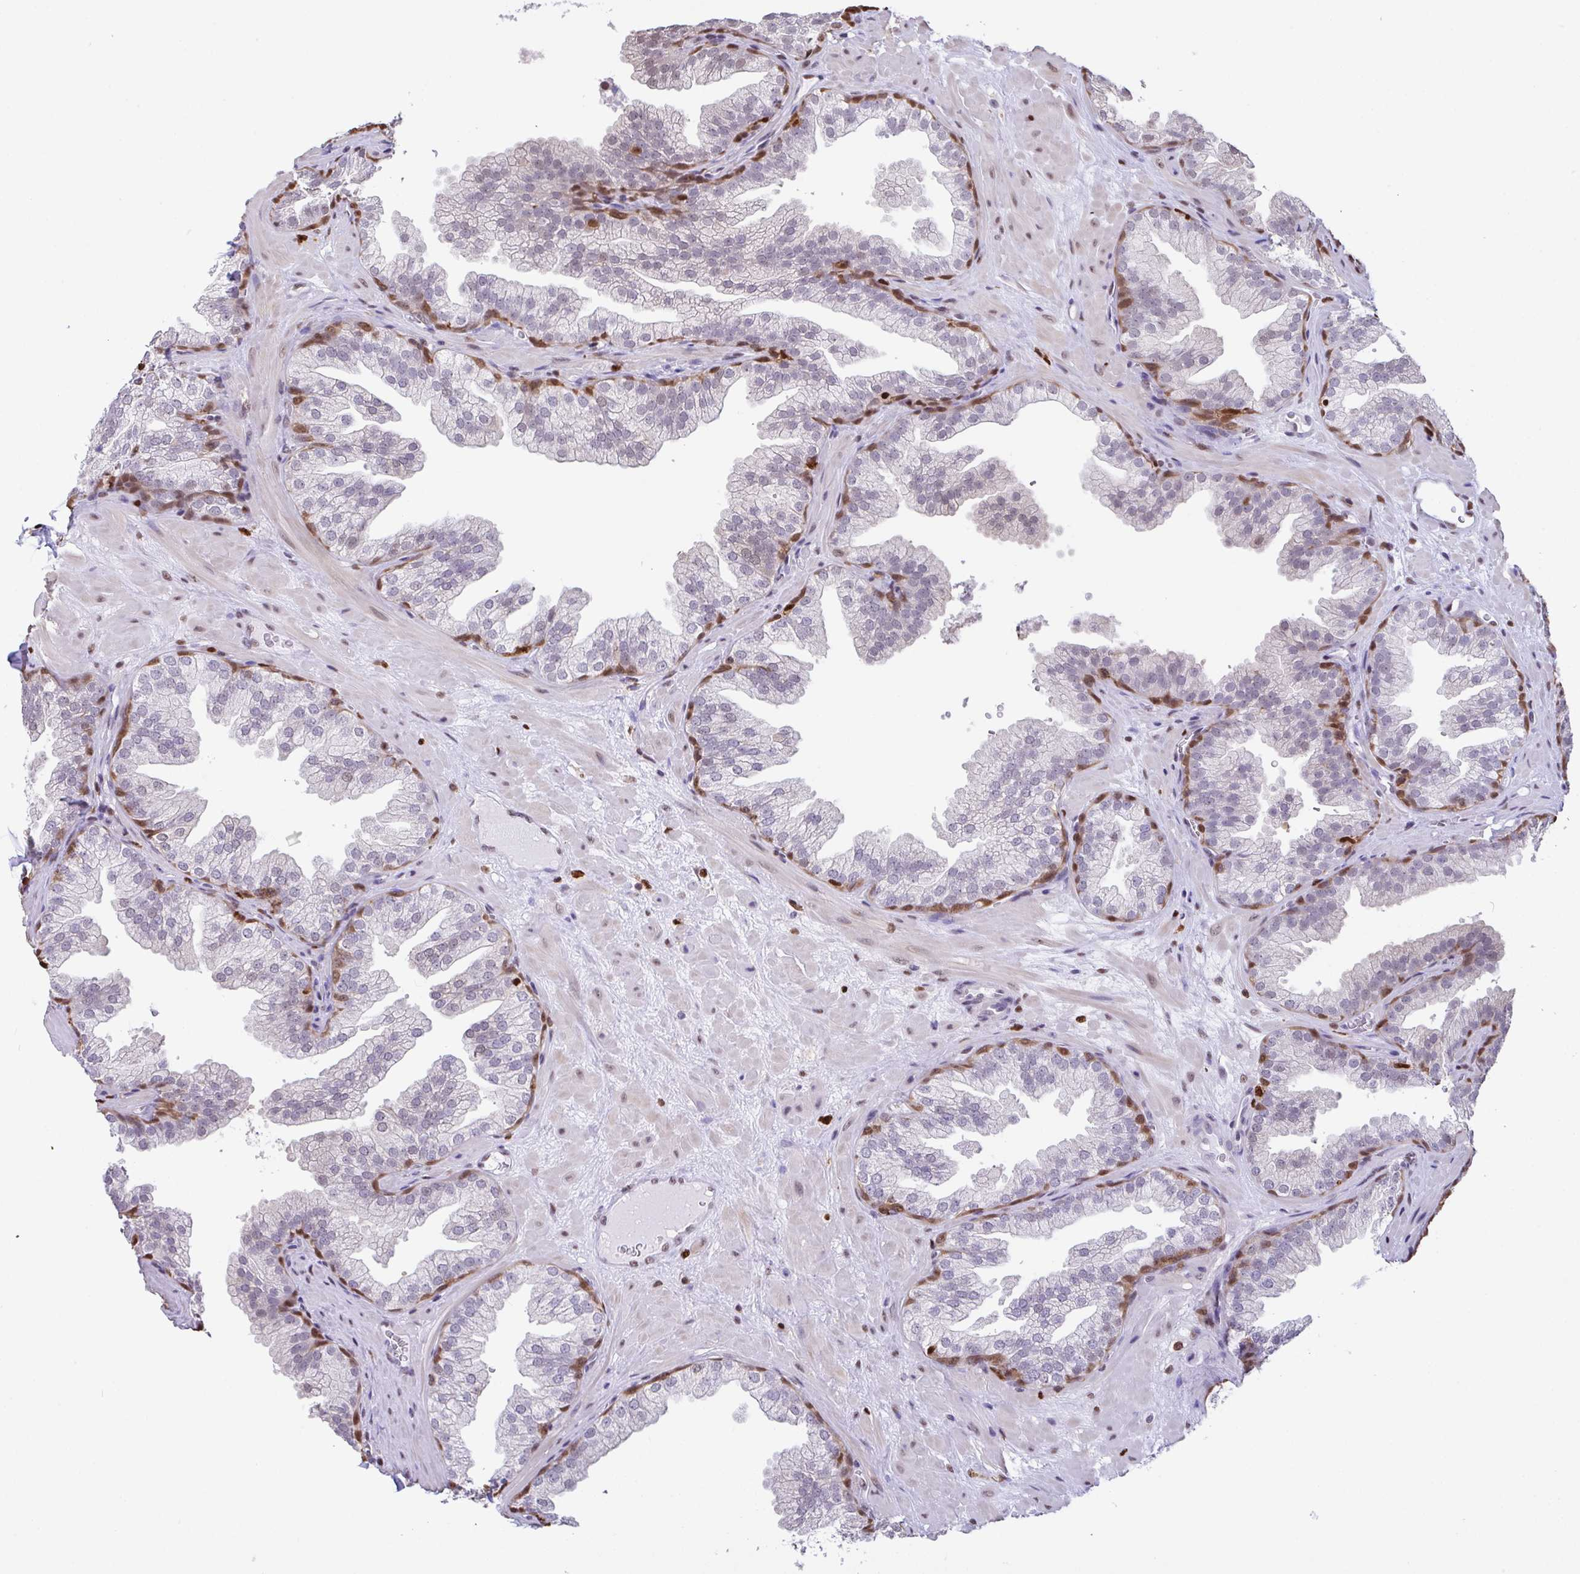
{"staining": {"intensity": "moderate", "quantity": "<25%", "location": "nuclear"}, "tissue": "prostate", "cell_type": "Glandular cells", "image_type": "normal", "snomed": [{"axis": "morphology", "description": "Normal tissue, NOS"}, {"axis": "topography", "description": "Prostate"}], "caption": "Benign prostate was stained to show a protein in brown. There is low levels of moderate nuclear positivity in approximately <25% of glandular cells.", "gene": "BTBD10", "patient": {"sex": "male", "age": 37}}